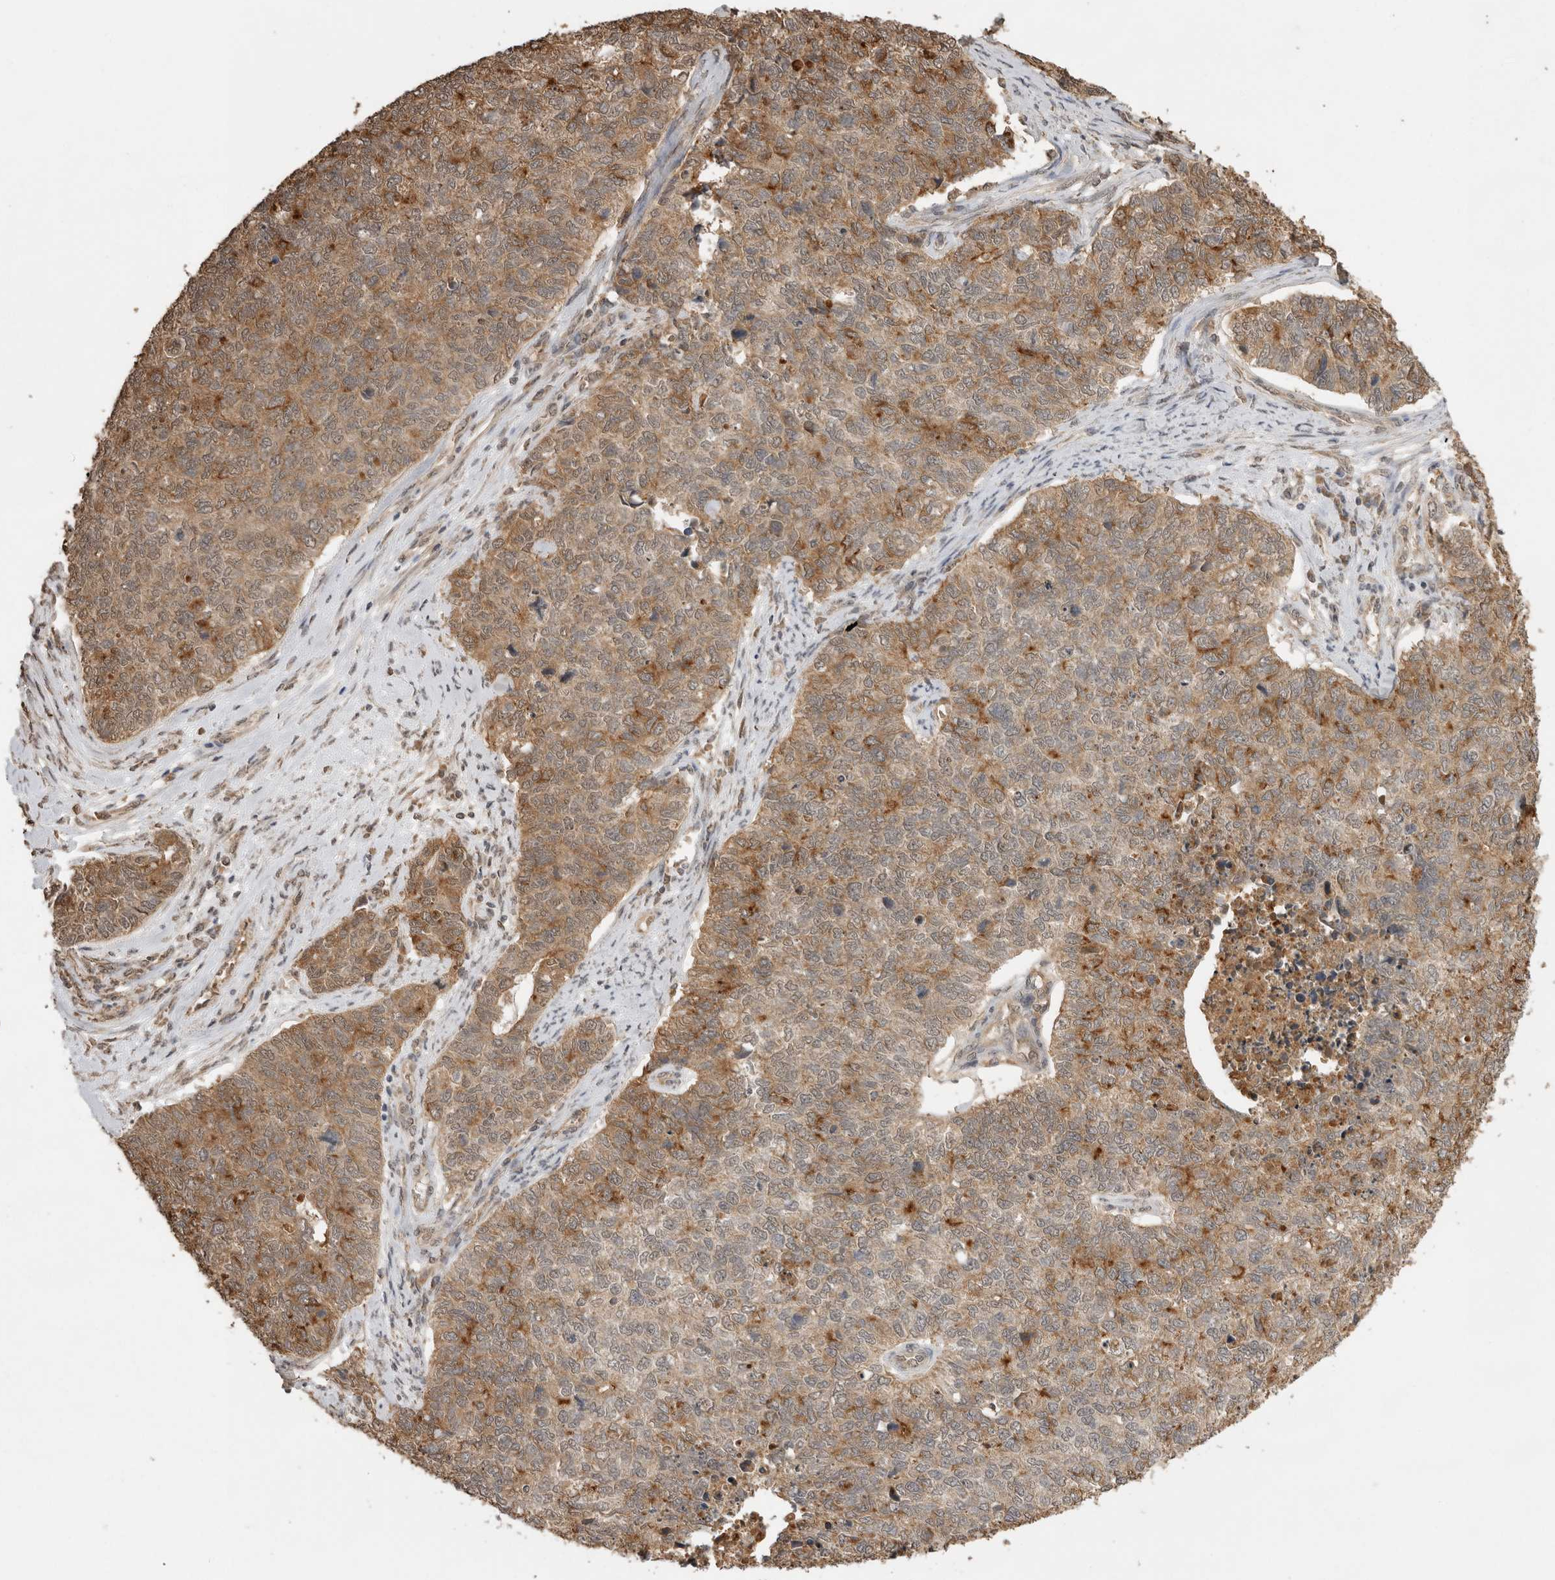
{"staining": {"intensity": "moderate", "quantity": ">75%", "location": "cytoplasmic/membranous"}, "tissue": "cervical cancer", "cell_type": "Tumor cells", "image_type": "cancer", "snomed": [{"axis": "morphology", "description": "Squamous cell carcinoma, NOS"}, {"axis": "topography", "description": "Cervix"}], "caption": "This is an image of immunohistochemistry staining of cervical cancer, which shows moderate expression in the cytoplasmic/membranous of tumor cells.", "gene": "JAG2", "patient": {"sex": "female", "age": 63}}